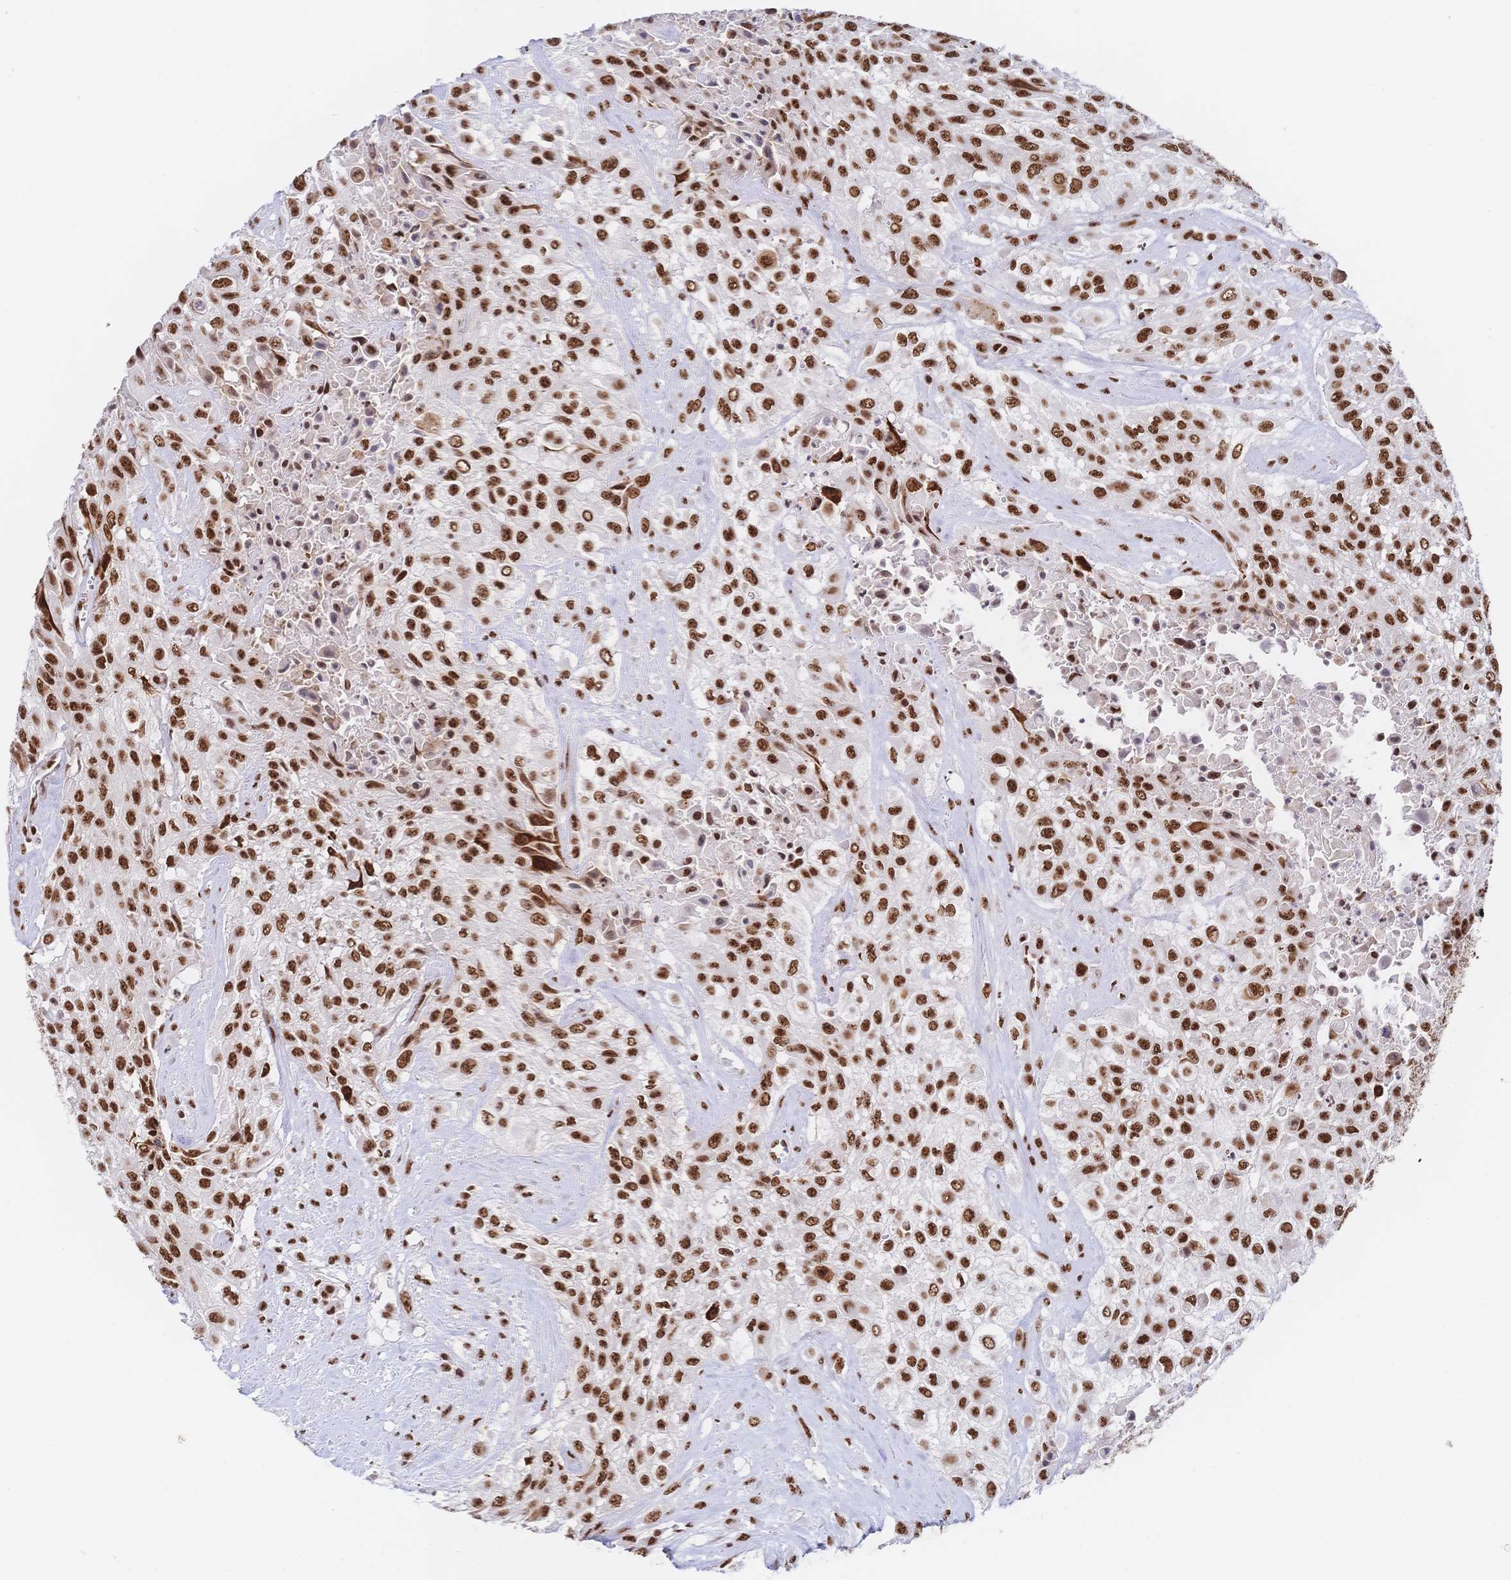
{"staining": {"intensity": "strong", "quantity": ">75%", "location": "nuclear"}, "tissue": "urothelial cancer", "cell_type": "Tumor cells", "image_type": "cancer", "snomed": [{"axis": "morphology", "description": "Urothelial carcinoma, High grade"}, {"axis": "topography", "description": "Urinary bladder"}], "caption": "About >75% of tumor cells in urothelial cancer demonstrate strong nuclear protein expression as visualized by brown immunohistochemical staining.", "gene": "SRSF1", "patient": {"sex": "male", "age": 57}}